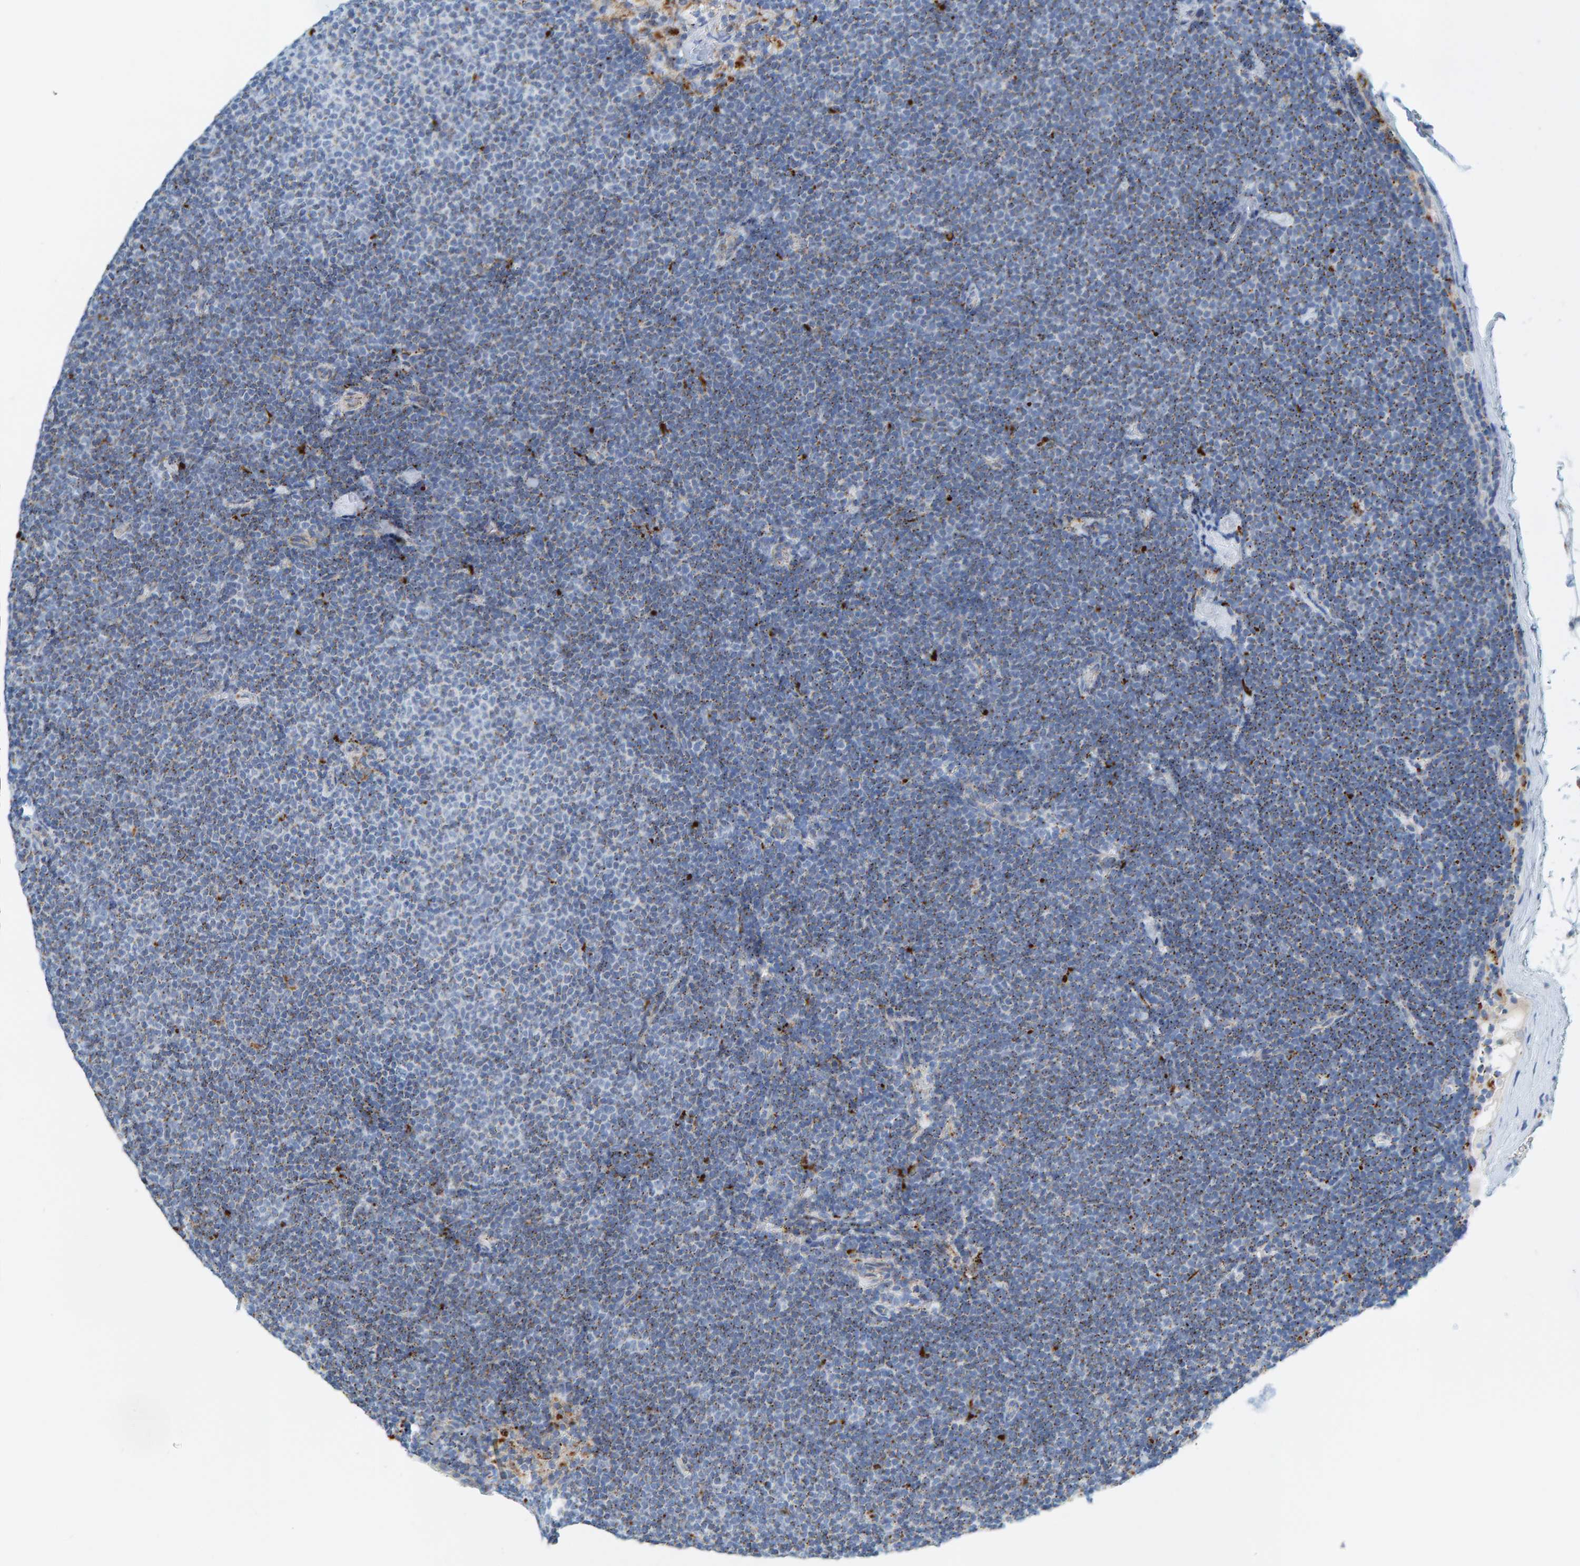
{"staining": {"intensity": "negative", "quantity": "none", "location": "none"}, "tissue": "lymphoma", "cell_type": "Tumor cells", "image_type": "cancer", "snomed": [{"axis": "morphology", "description": "Malignant lymphoma, non-Hodgkin's type, Low grade"}, {"axis": "topography", "description": "Lymph node"}], "caption": "Immunohistochemical staining of lymphoma reveals no significant staining in tumor cells.", "gene": "BIN3", "patient": {"sex": "female", "age": 53}}